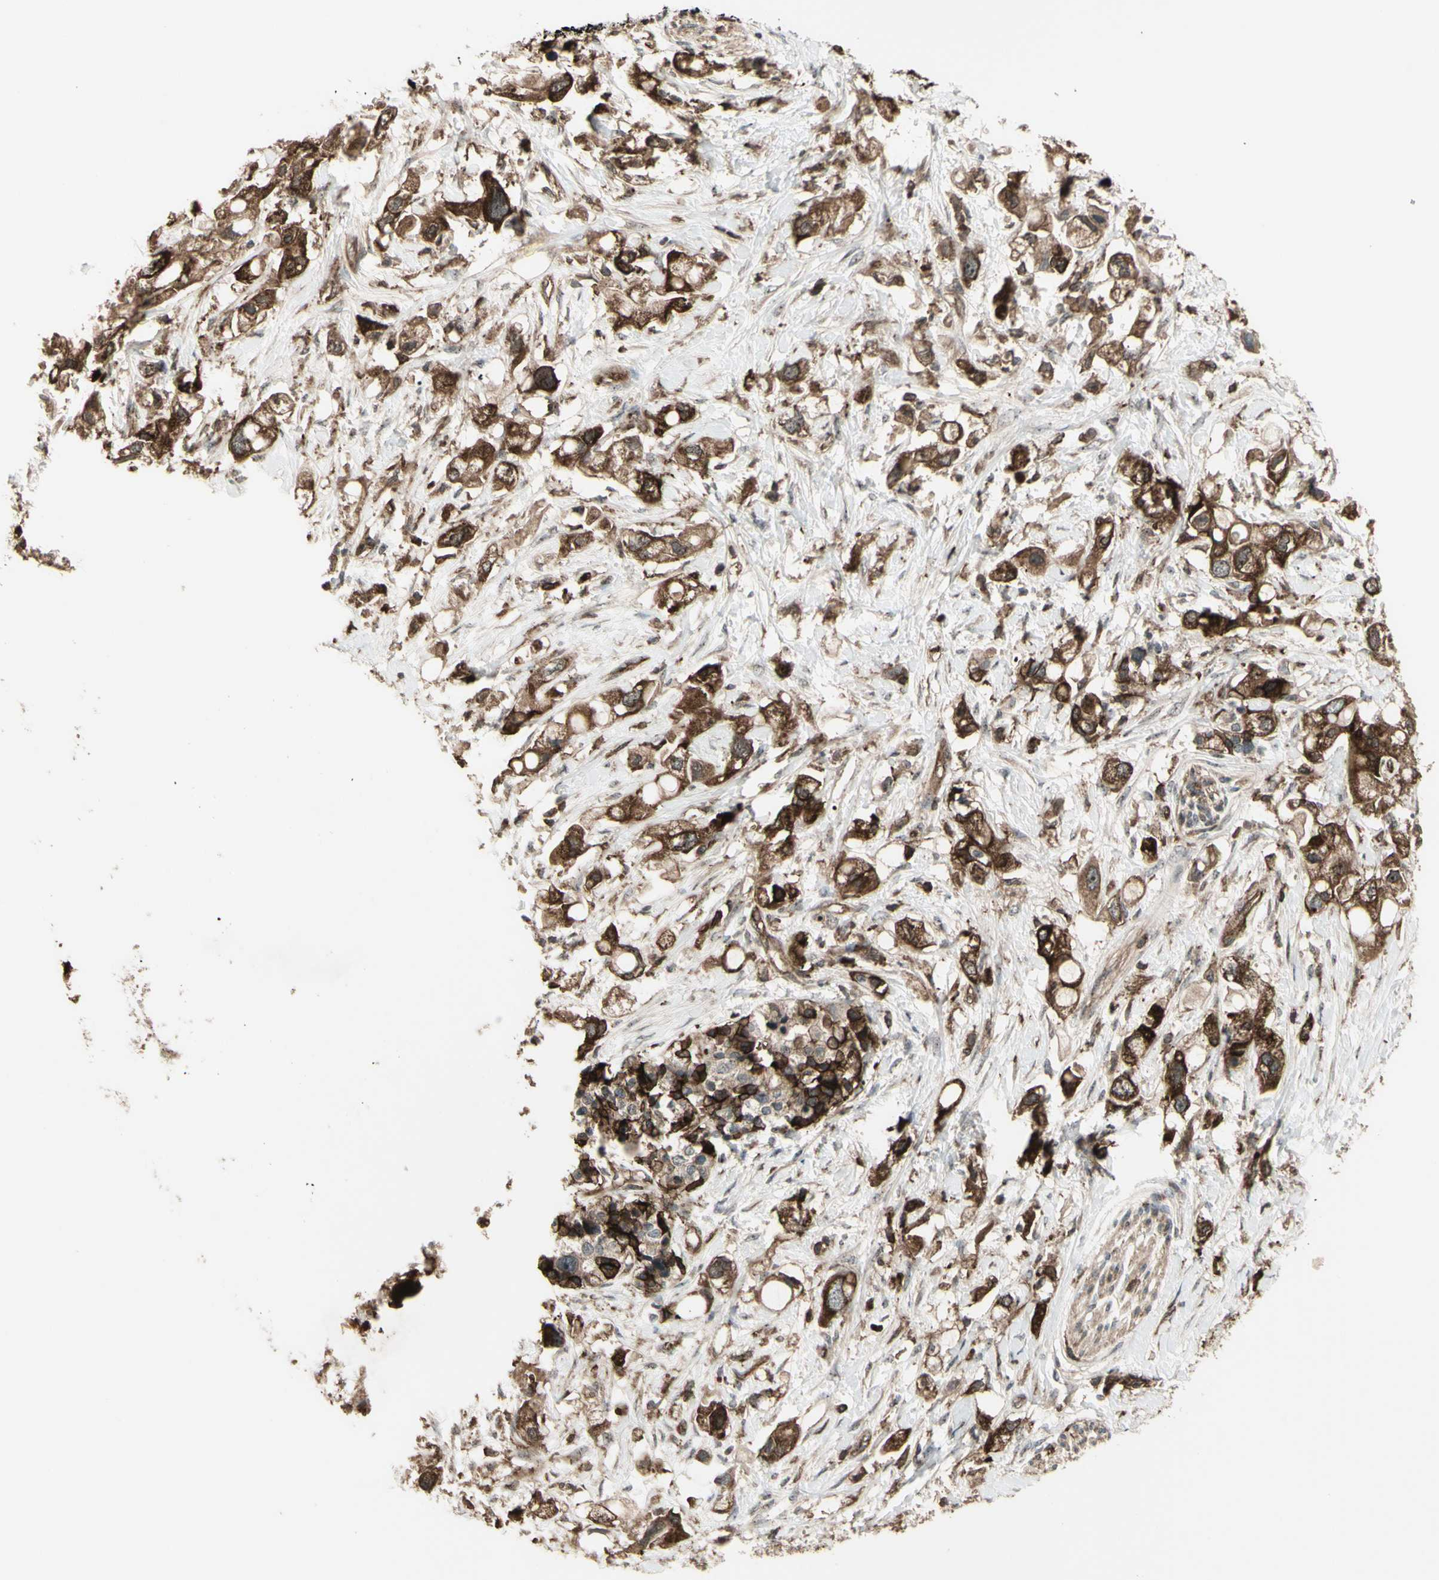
{"staining": {"intensity": "strong", "quantity": ">75%", "location": "cytoplasmic/membranous"}, "tissue": "pancreatic cancer", "cell_type": "Tumor cells", "image_type": "cancer", "snomed": [{"axis": "morphology", "description": "Adenocarcinoma, NOS"}, {"axis": "topography", "description": "Pancreas"}], "caption": "Pancreatic cancer stained with a brown dye displays strong cytoplasmic/membranous positive staining in about >75% of tumor cells.", "gene": "FXYD5", "patient": {"sex": "female", "age": 56}}